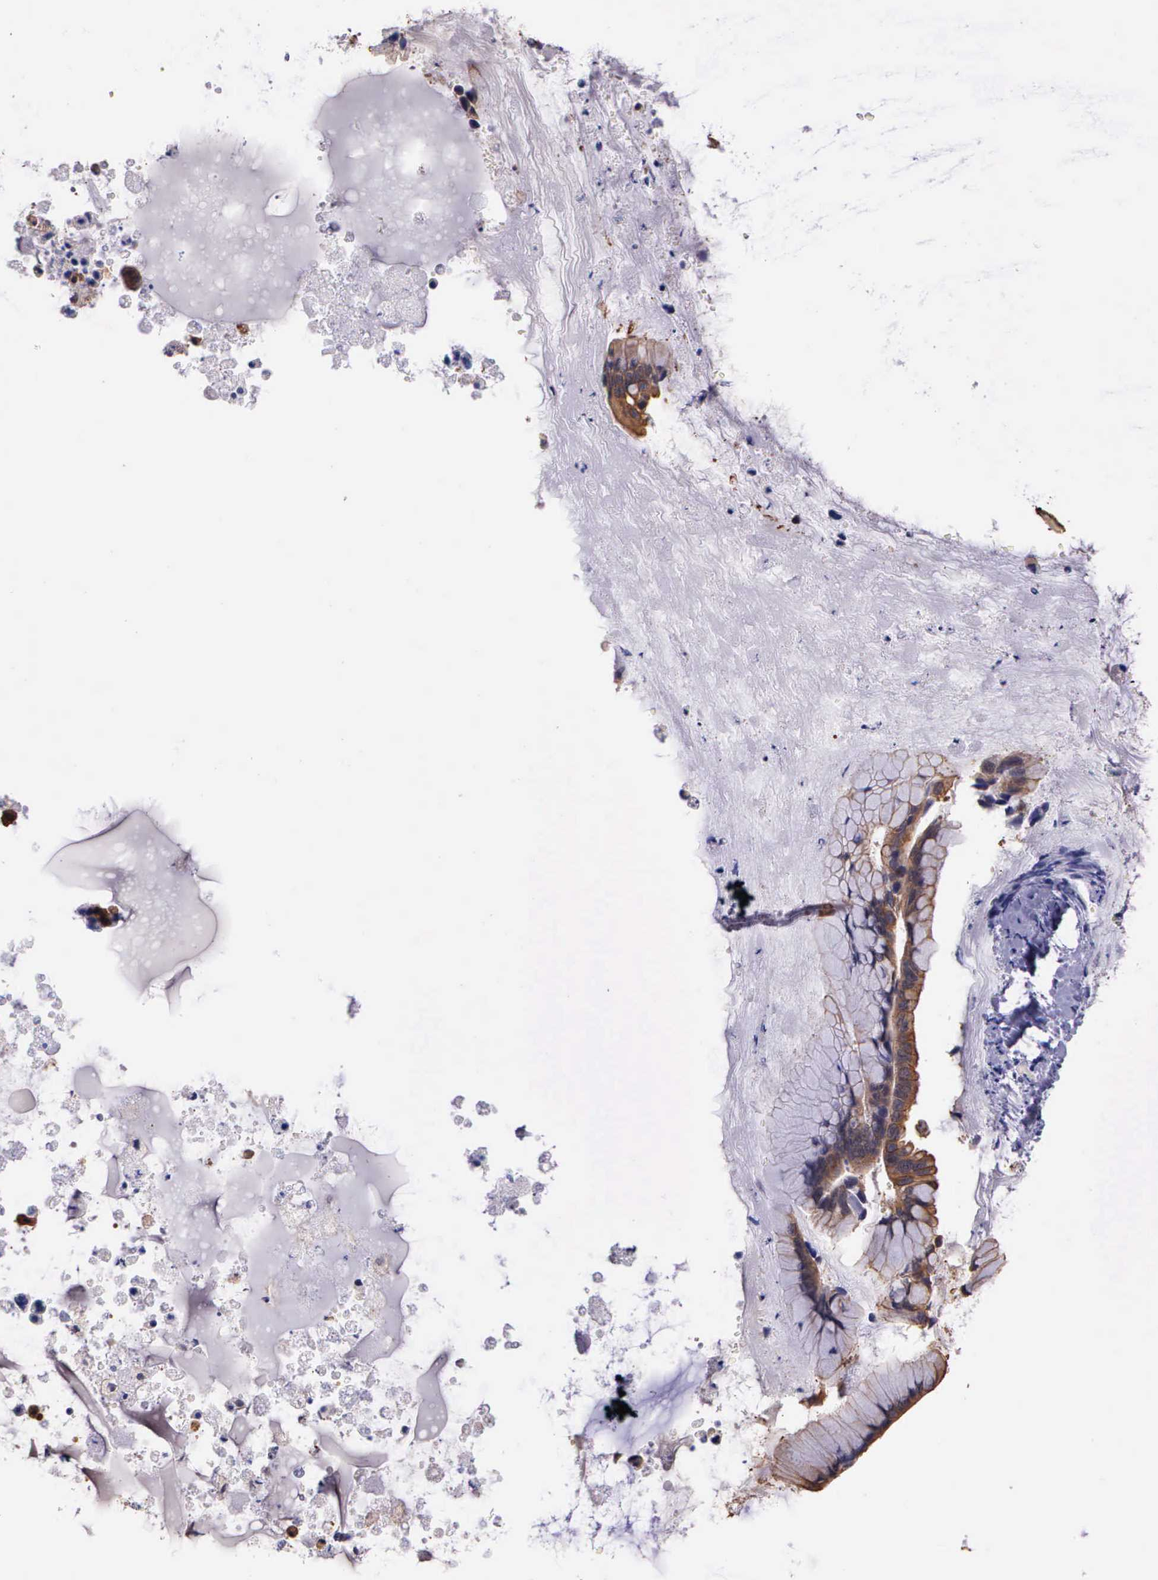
{"staining": {"intensity": "moderate", "quantity": ">75%", "location": "cytoplasmic/membranous"}, "tissue": "ovarian cancer", "cell_type": "Tumor cells", "image_type": "cancer", "snomed": [{"axis": "morphology", "description": "Cystadenocarcinoma, mucinous, NOS"}, {"axis": "topography", "description": "Ovary"}], "caption": "An immunohistochemistry (IHC) image of tumor tissue is shown. Protein staining in brown labels moderate cytoplasmic/membranous positivity in ovarian mucinous cystadenocarcinoma within tumor cells. Ihc stains the protein of interest in brown and the nuclei are stained blue.", "gene": "IGBP1", "patient": {"sex": "female", "age": 36}}